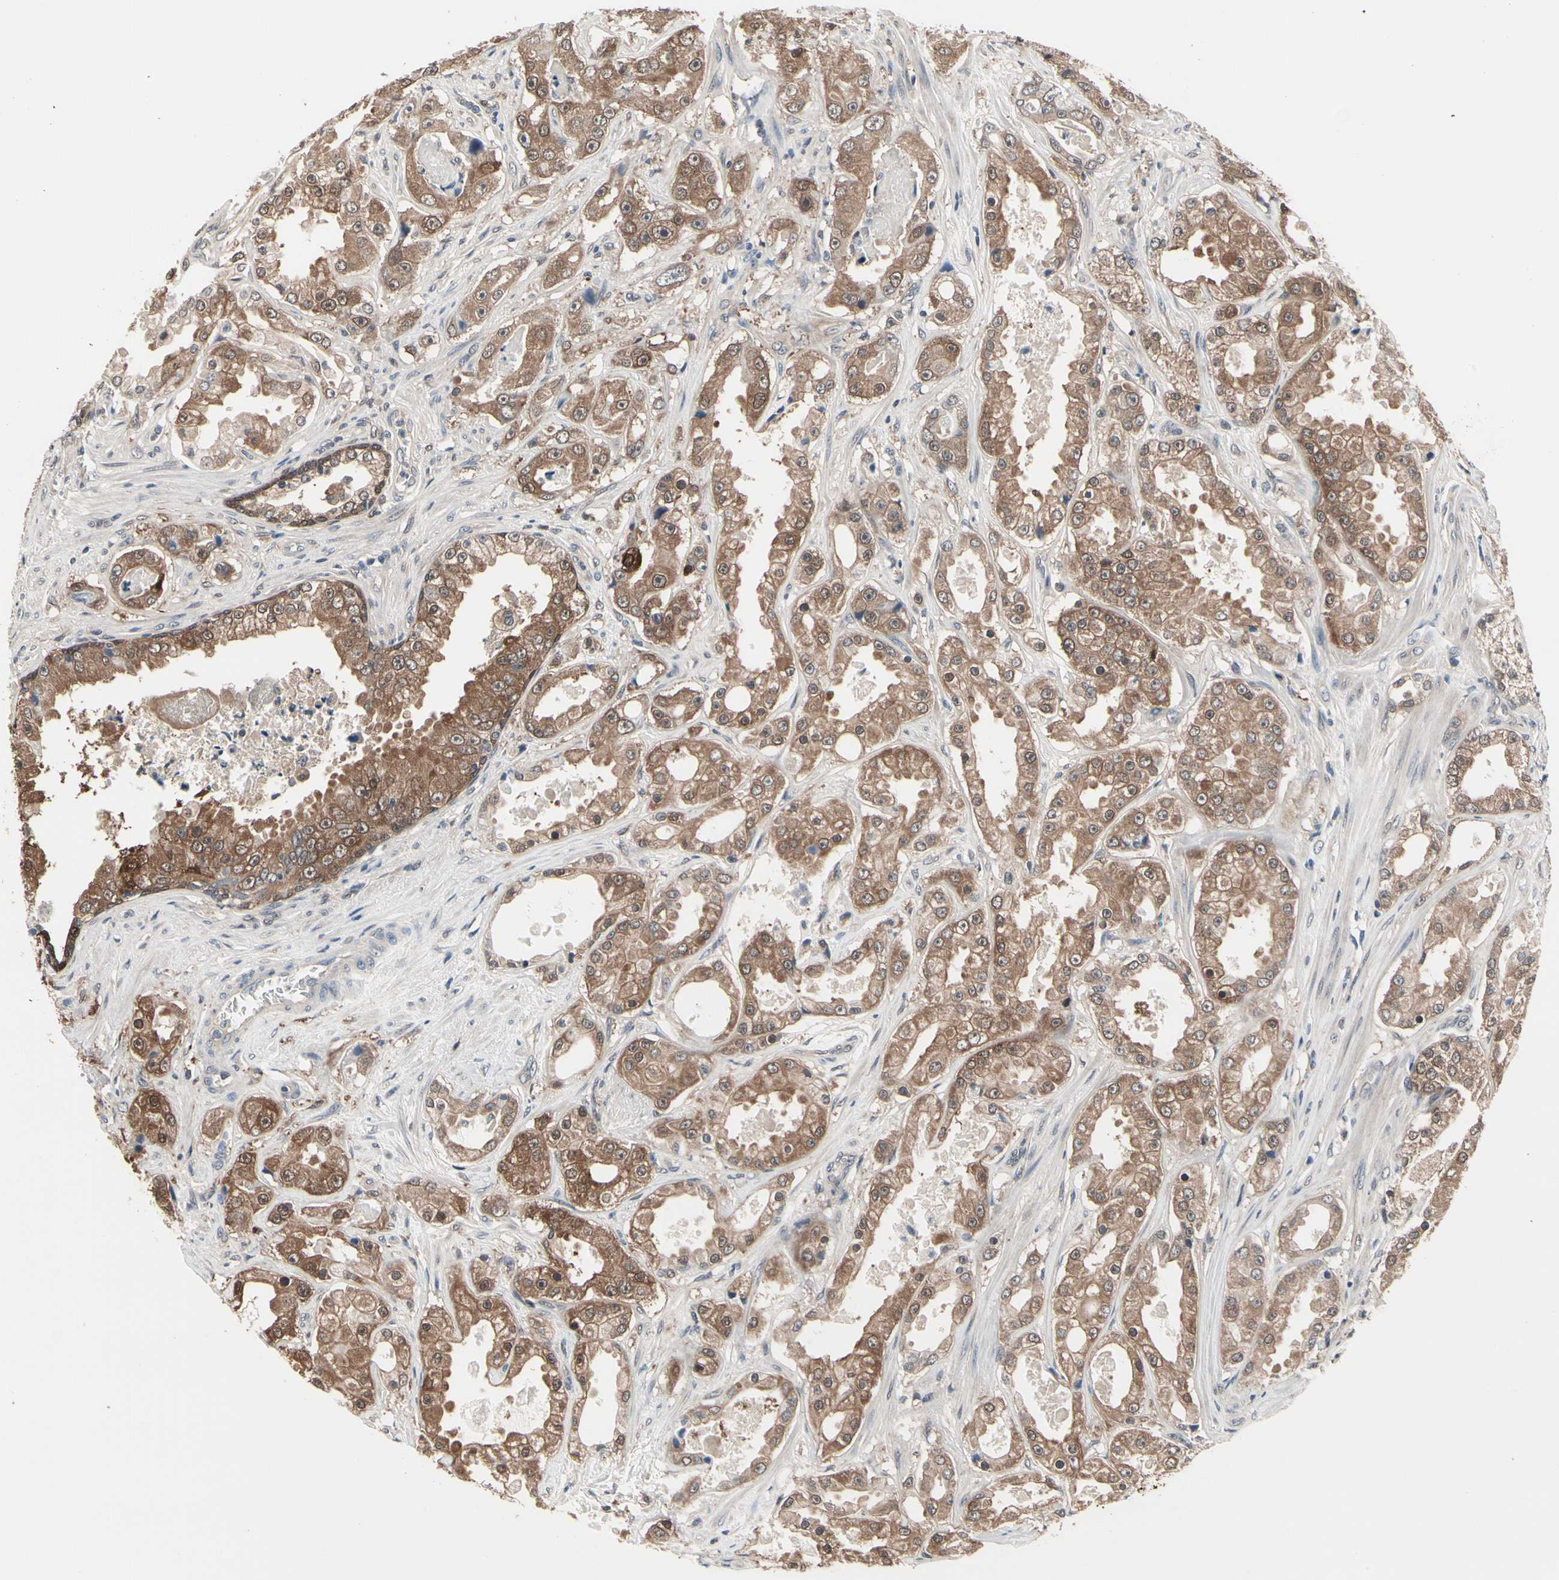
{"staining": {"intensity": "moderate", "quantity": ">75%", "location": "cytoplasmic/membranous"}, "tissue": "prostate cancer", "cell_type": "Tumor cells", "image_type": "cancer", "snomed": [{"axis": "morphology", "description": "Adenocarcinoma, High grade"}, {"axis": "topography", "description": "Prostate"}], "caption": "Immunohistochemical staining of prostate cancer (adenocarcinoma (high-grade)) displays medium levels of moderate cytoplasmic/membranous protein positivity in about >75% of tumor cells.", "gene": "PRDX6", "patient": {"sex": "male", "age": 73}}